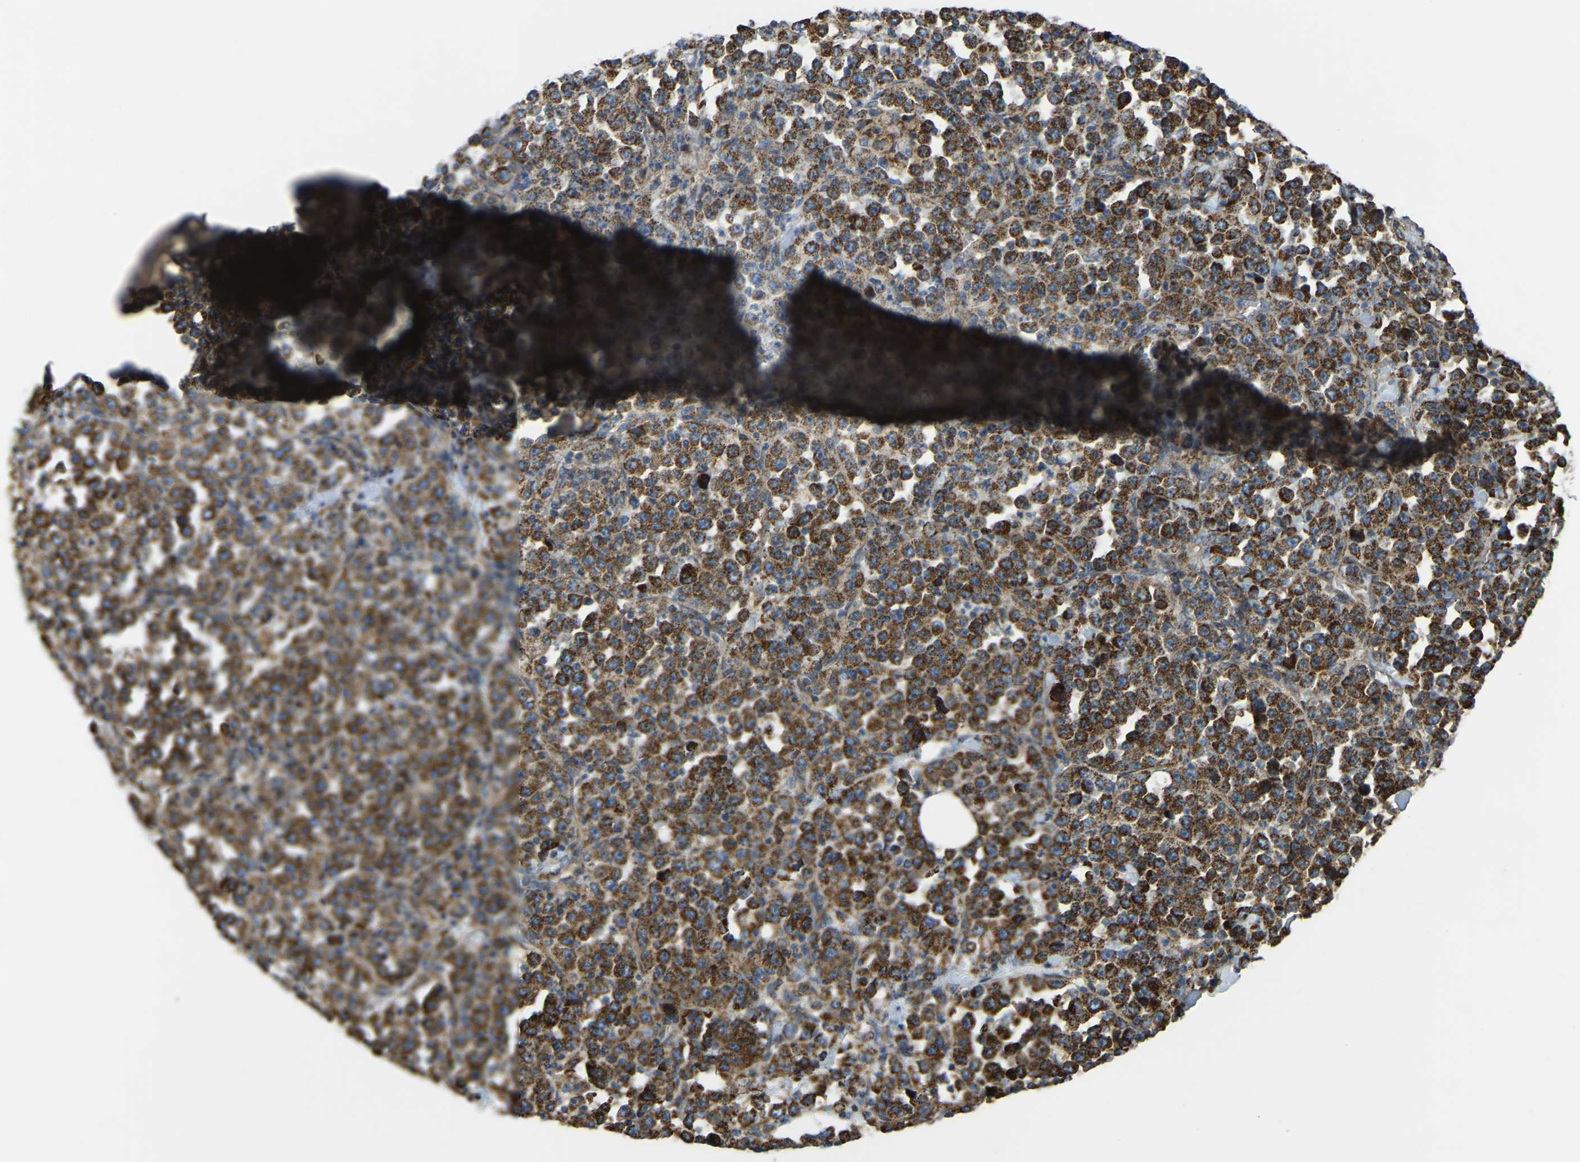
{"staining": {"intensity": "strong", "quantity": ">75%", "location": "cytoplasmic/membranous"}, "tissue": "stomach cancer", "cell_type": "Tumor cells", "image_type": "cancer", "snomed": [{"axis": "morphology", "description": "Normal tissue, NOS"}, {"axis": "morphology", "description": "Adenocarcinoma, NOS"}, {"axis": "topography", "description": "Stomach, upper"}, {"axis": "topography", "description": "Stomach"}], "caption": "Immunohistochemical staining of human stomach adenocarcinoma displays high levels of strong cytoplasmic/membranous staining in approximately >75% of tumor cells.", "gene": "PSMD7", "patient": {"sex": "male", "age": 59}}